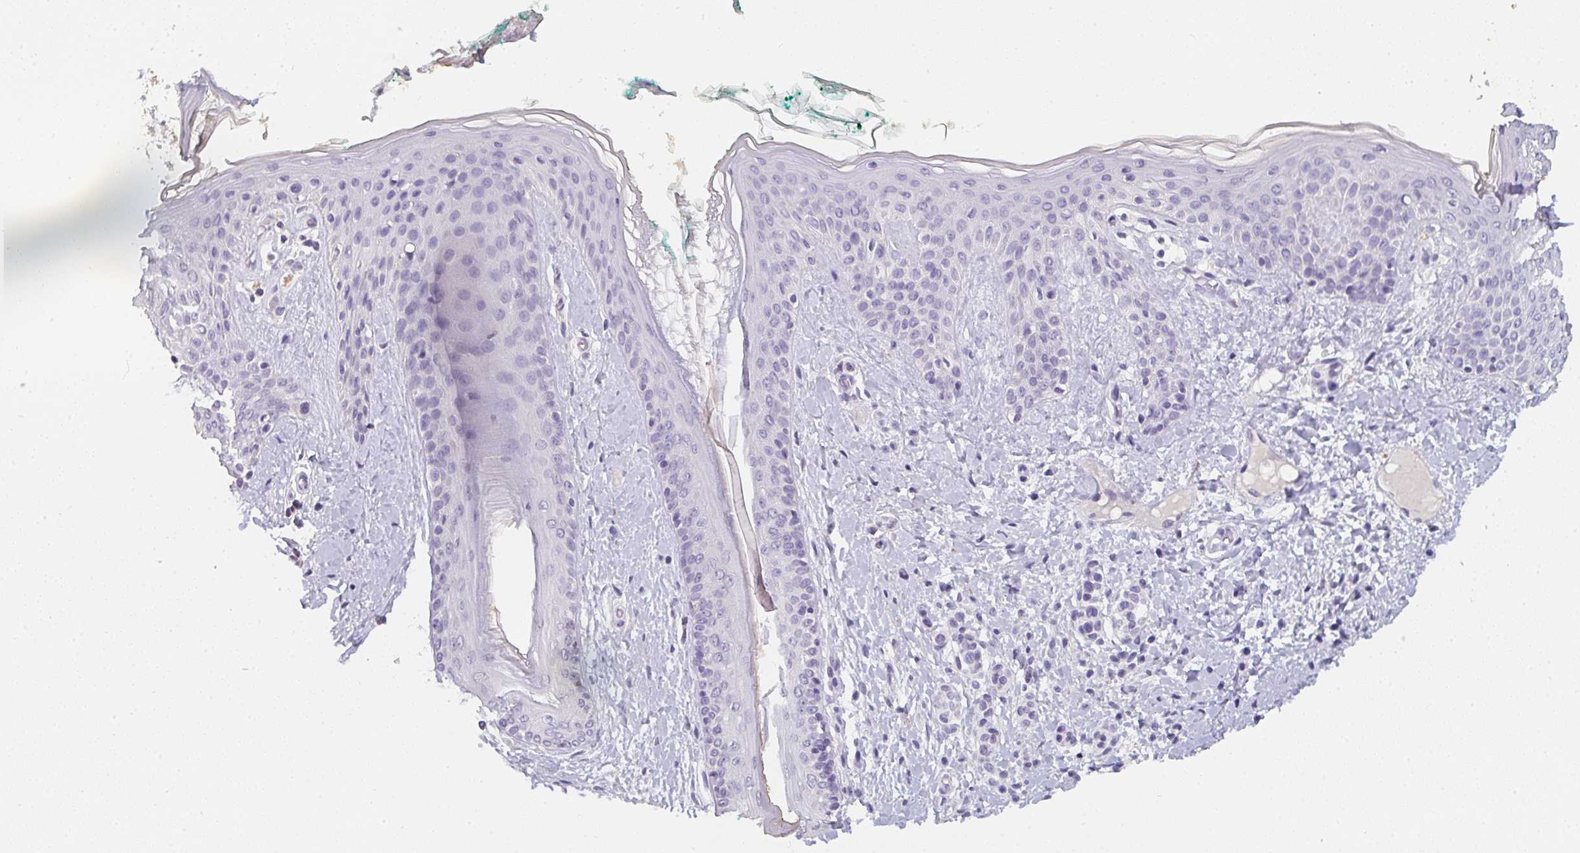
{"staining": {"intensity": "negative", "quantity": "none", "location": "none"}, "tissue": "skin", "cell_type": "Fibroblasts", "image_type": "normal", "snomed": [{"axis": "morphology", "description": "Normal tissue, NOS"}, {"axis": "topography", "description": "Skin"}], "caption": "Histopathology image shows no significant protein expression in fibroblasts of normal skin. (Brightfield microscopy of DAB (3,3'-diaminobenzidine) IHC at high magnification).", "gene": "C1QTNF8", "patient": {"sex": "male", "age": 16}}